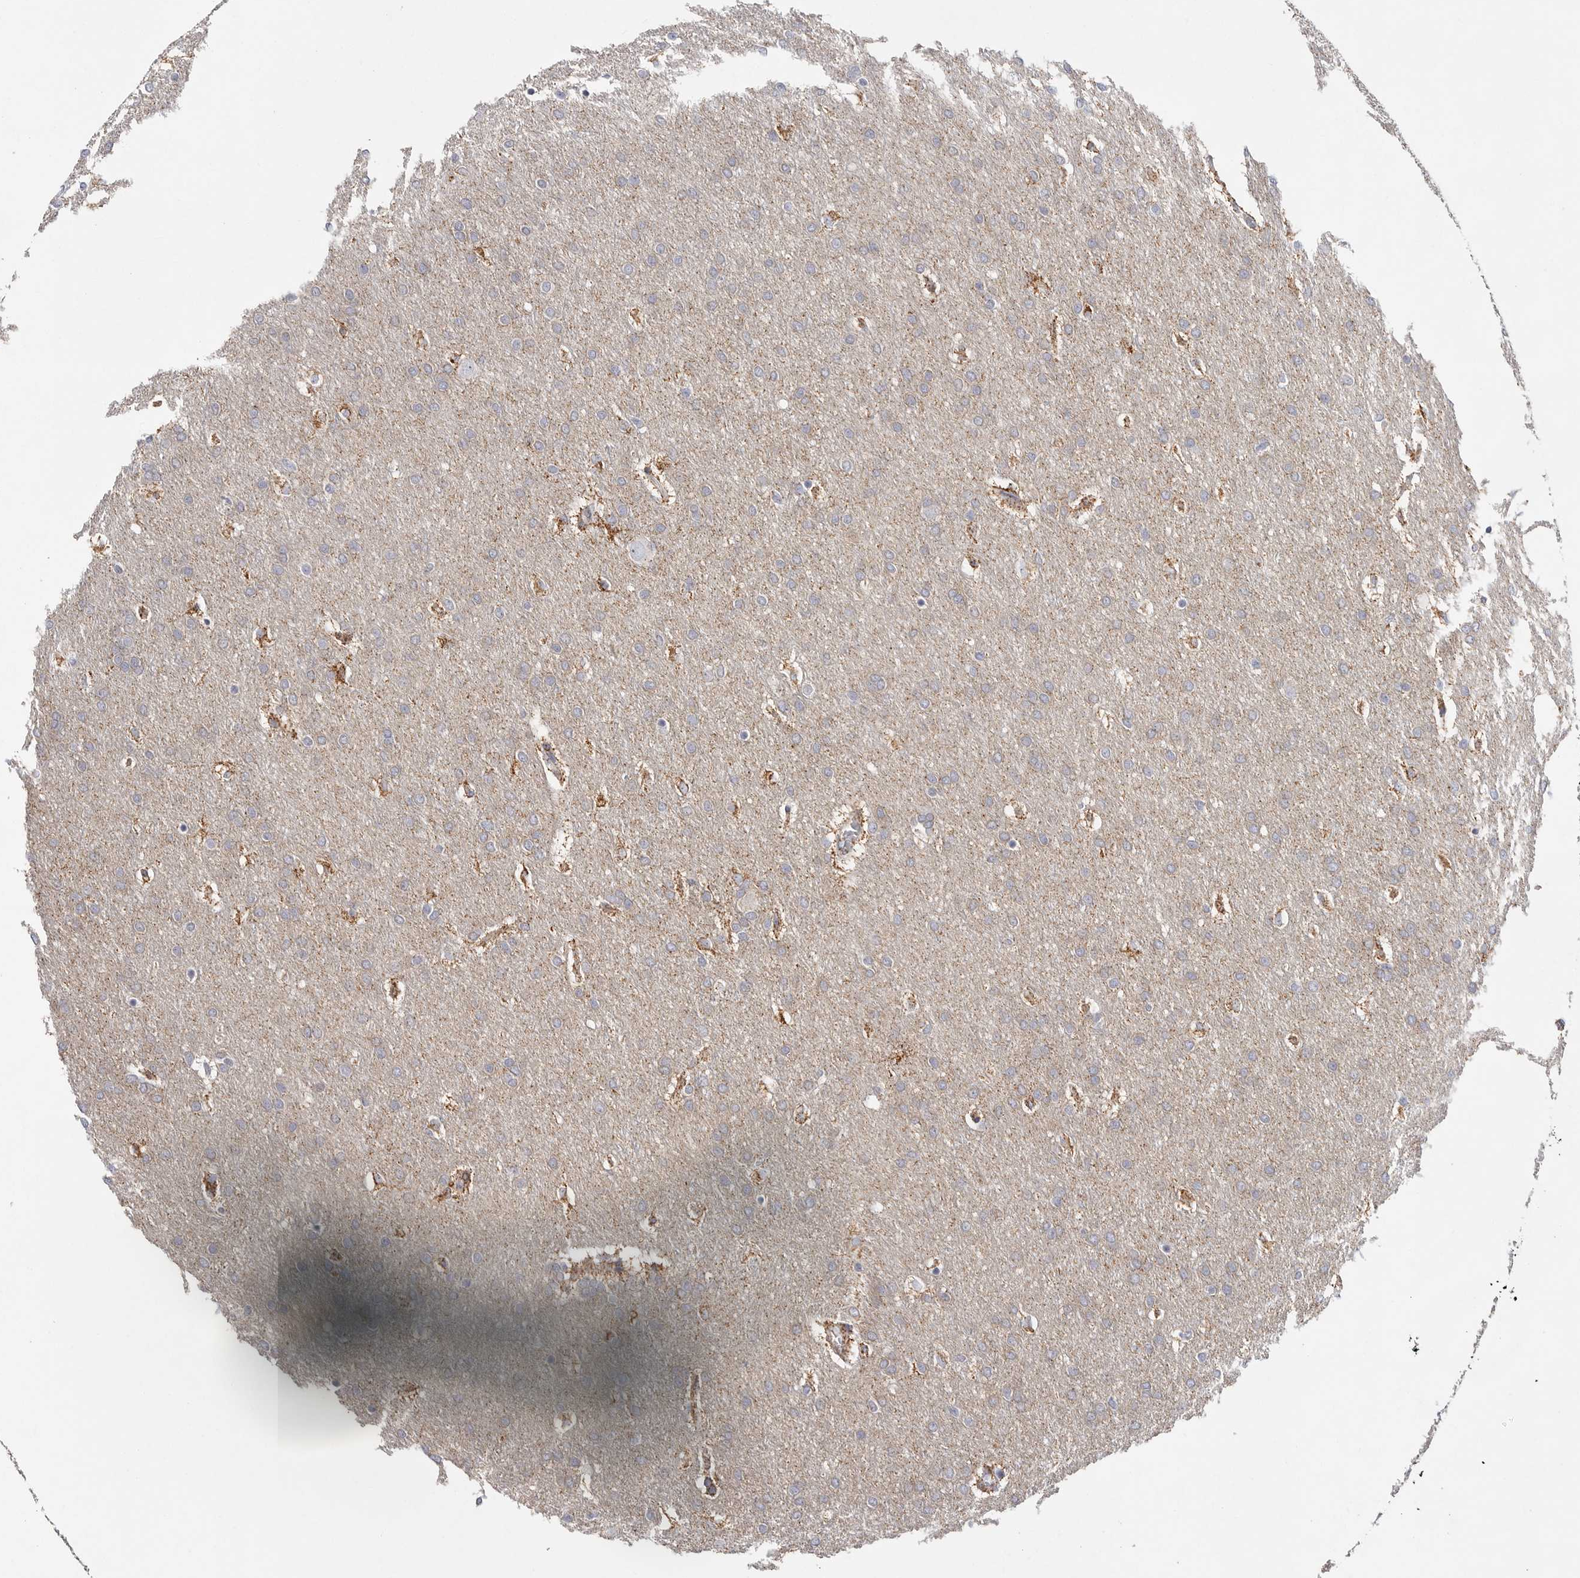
{"staining": {"intensity": "weak", "quantity": "<25%", "location": "cytoplasmic/membranous"}, "tissue": "glioma", "cell_type": "Tumor cells", "image_type": "cancer", "snomed": [{"axis": "morphology", "description": "Glioma, malignant, Low grade"}, {"axis": "topography", "description": "Brain"}], "caption": "IHC micrograph of neoplastic tissue: human glioma stained with DAB (3,3'-diaminobenzidine) displays no significant protein staining in tumor cells. (Brightfield microscopy of DAB IHC at high magnification).", "gene": "ELP3", "patient": {"sex": "female", "age": 37}}